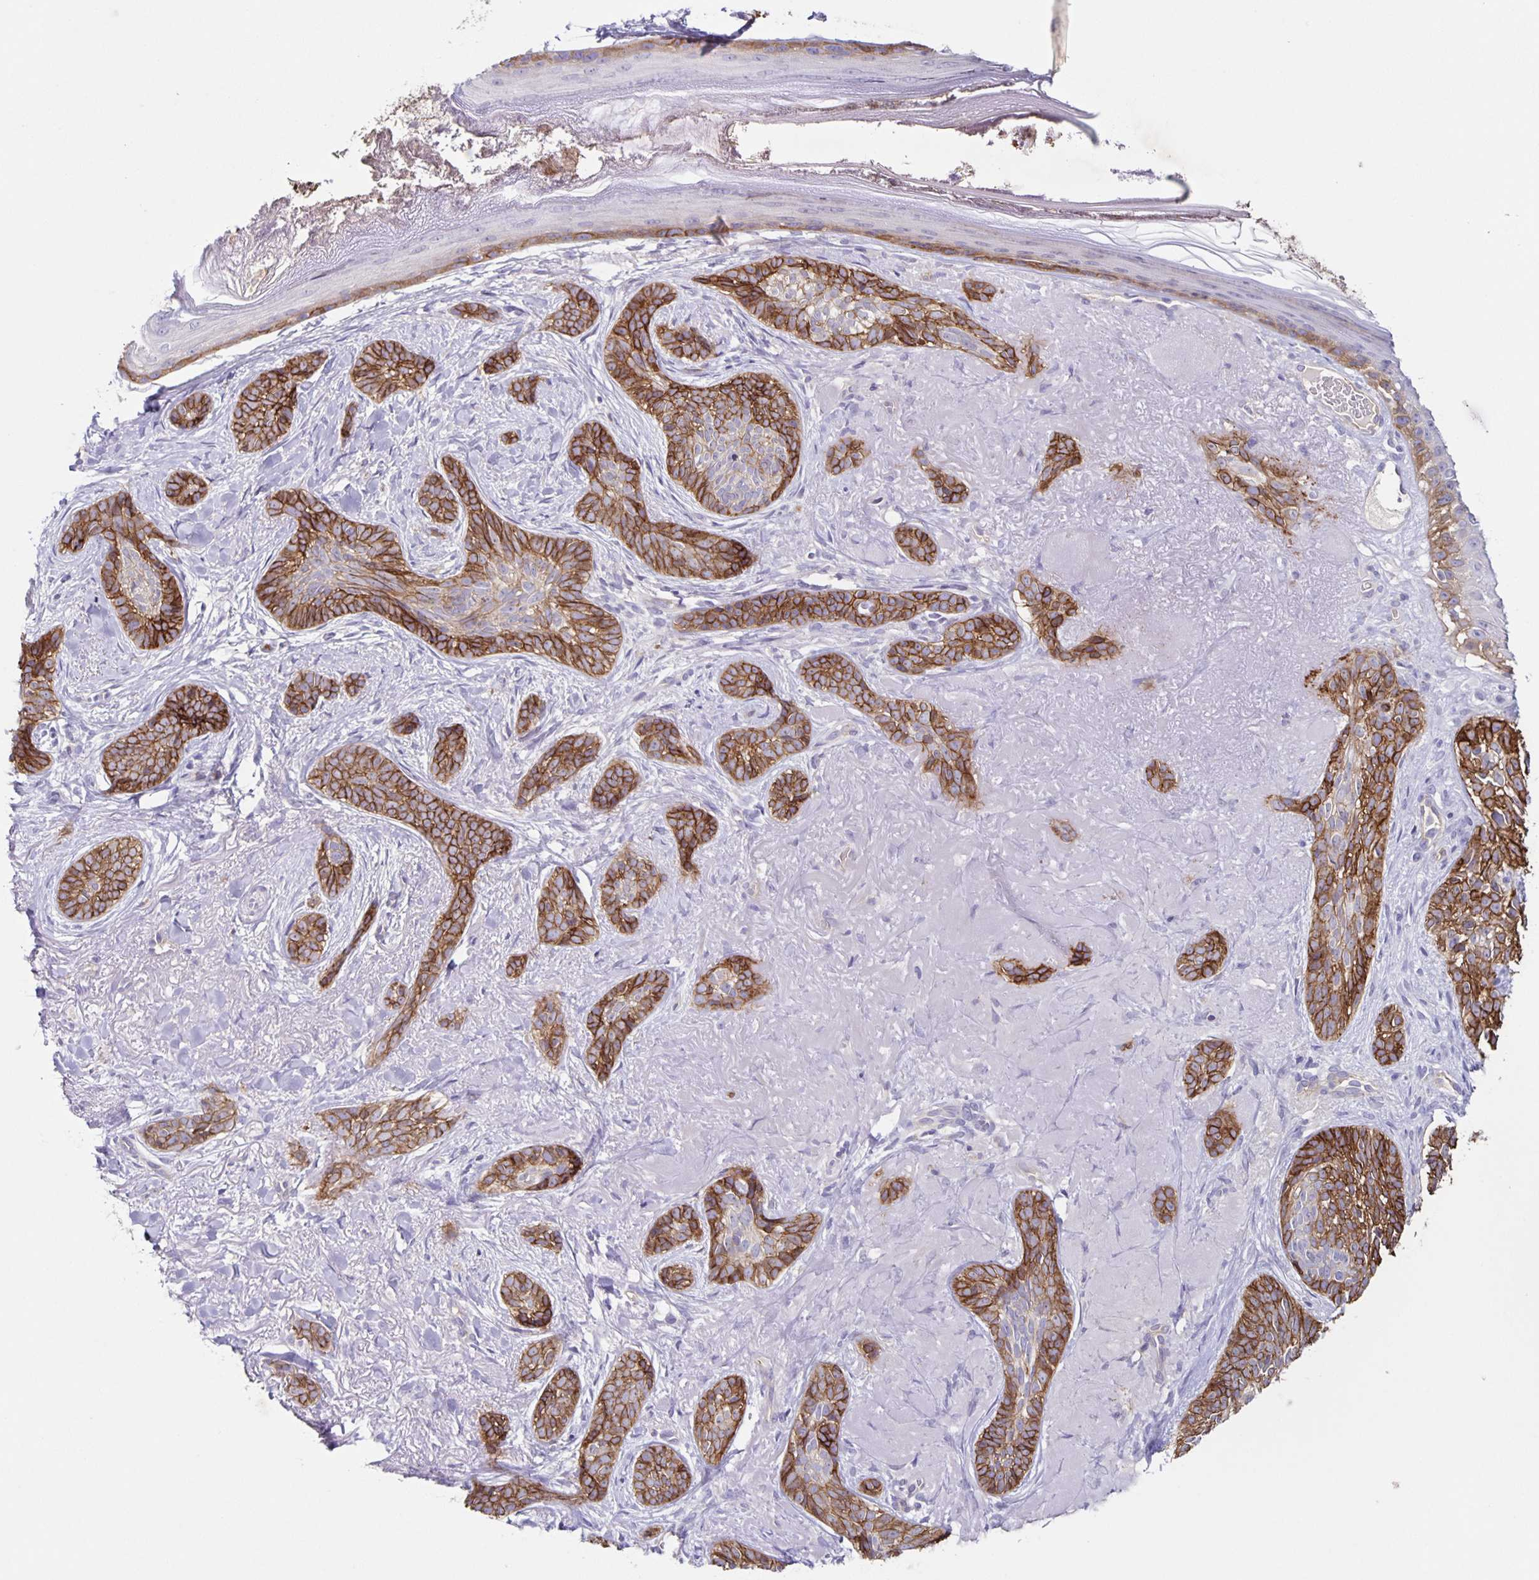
{"staining": {"intensity": "strong", "quantity": ">75%", "location": "cytoplasmic/membranous"}, "tissue": "skin cancer", "cell_type": "Tumor cells", "image_type": "cancer", "snomed": [{"axis": "morphology", "description": "Basal cell carcinoma"}, {"axis": "morphology", "description": "BCC, high aggressive"}, {"axis": "topography", "description": "Skin"}], "caption": "Strong cytoplasmic/membranous protein staining is seen in about >75% of tumor cells in skin cancer (basal cell carcinoma).", "gene": "ITGA2", "patient": {"sex": "female", "age": 79}}